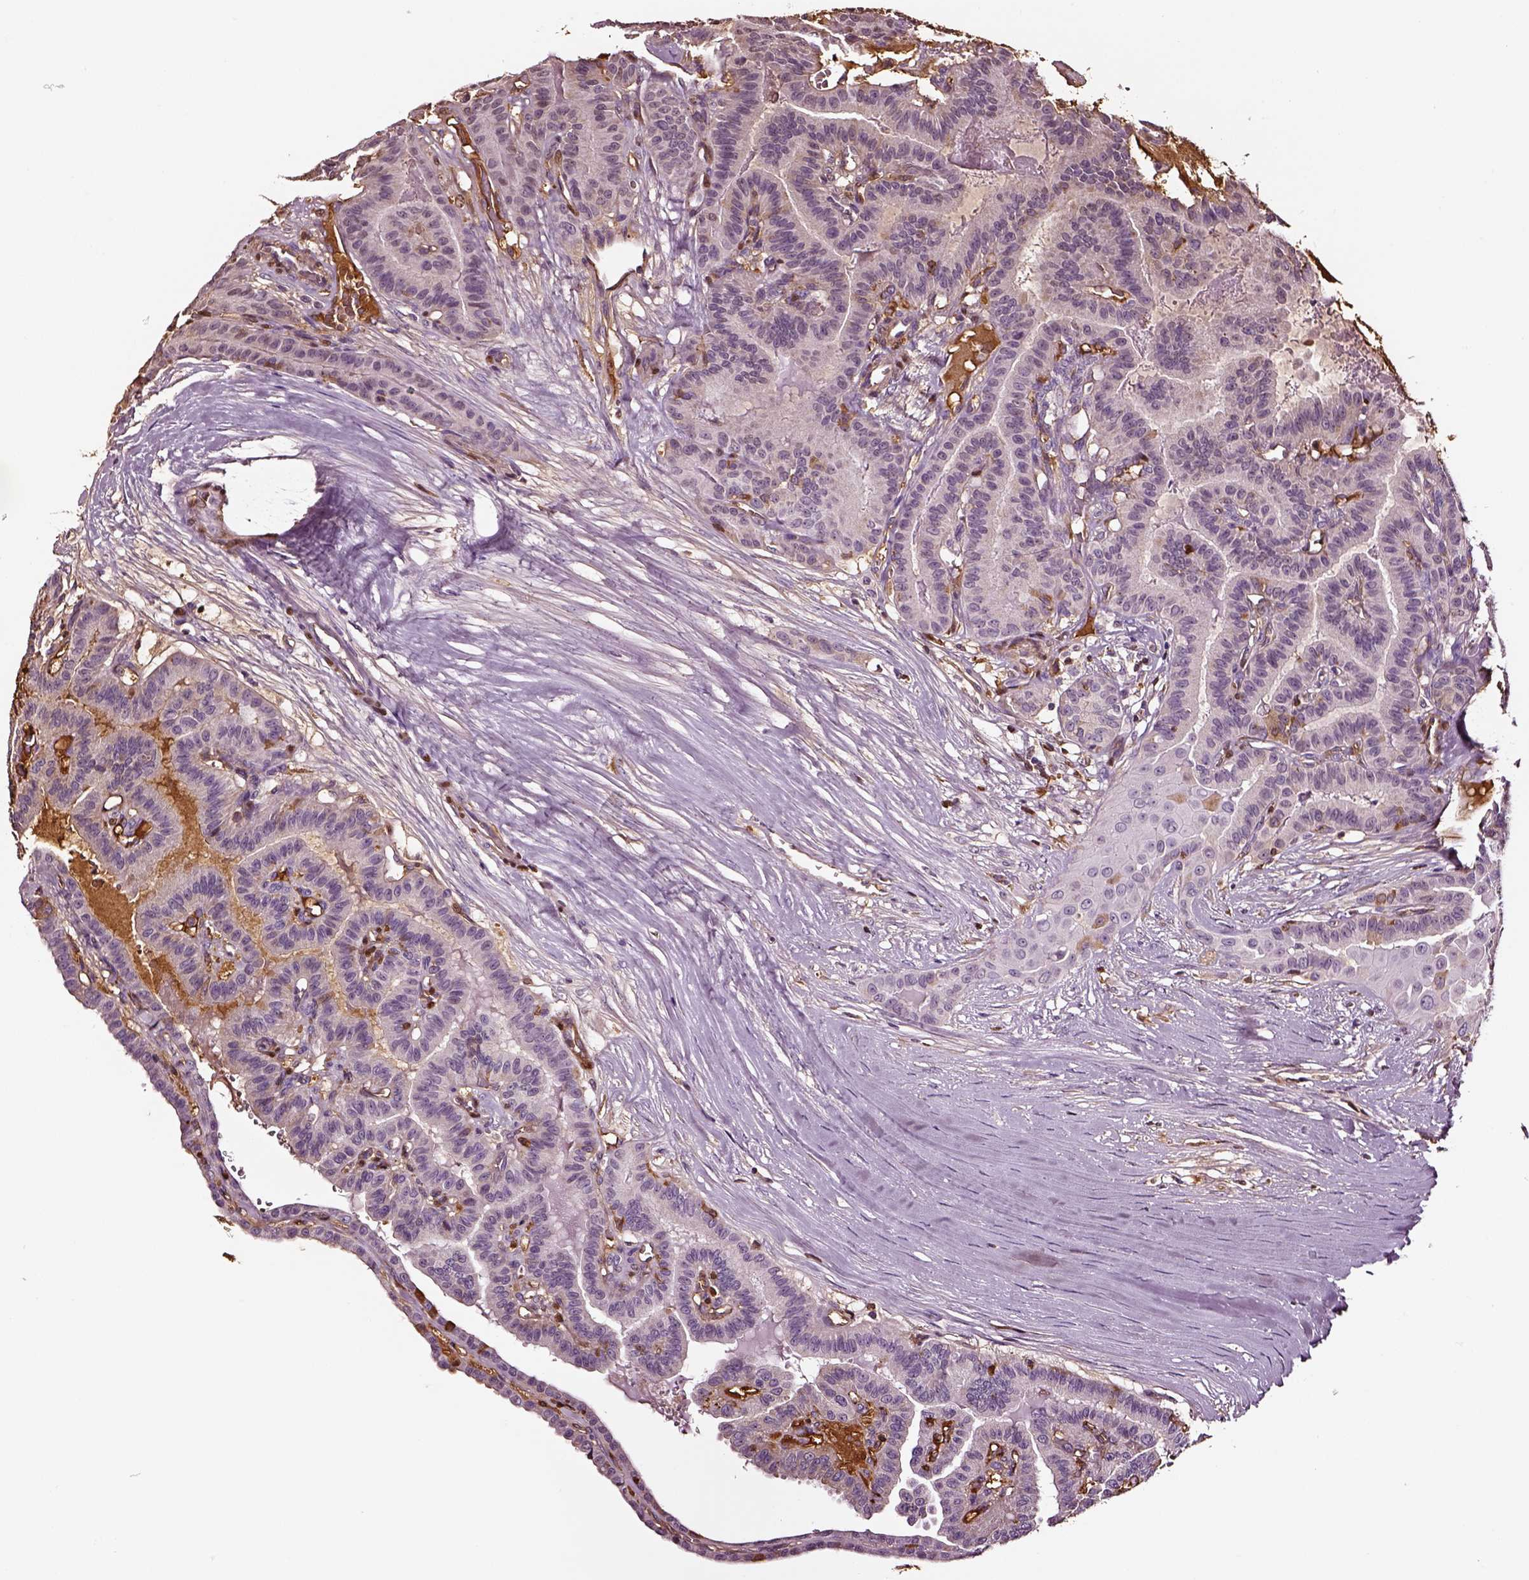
{"staining": {"intensity": "negative", "quantity": "none", "location": "none"}, "tissue": "thyroid cancer", "cell_type": "Tumor cells", "image_type": "cancer", "snomed": [{"axis": "morphology", "description": "Papillary adenocarcinoma, NOS"}, {"axis": "topography", "description": "Thyroid gland"}], "caption": "There is no significant positivity in tumor cells of papillary adenocarcinoma (thyroid).", "gene": "TF", "patient": {"sex": "male", "age": 87}}